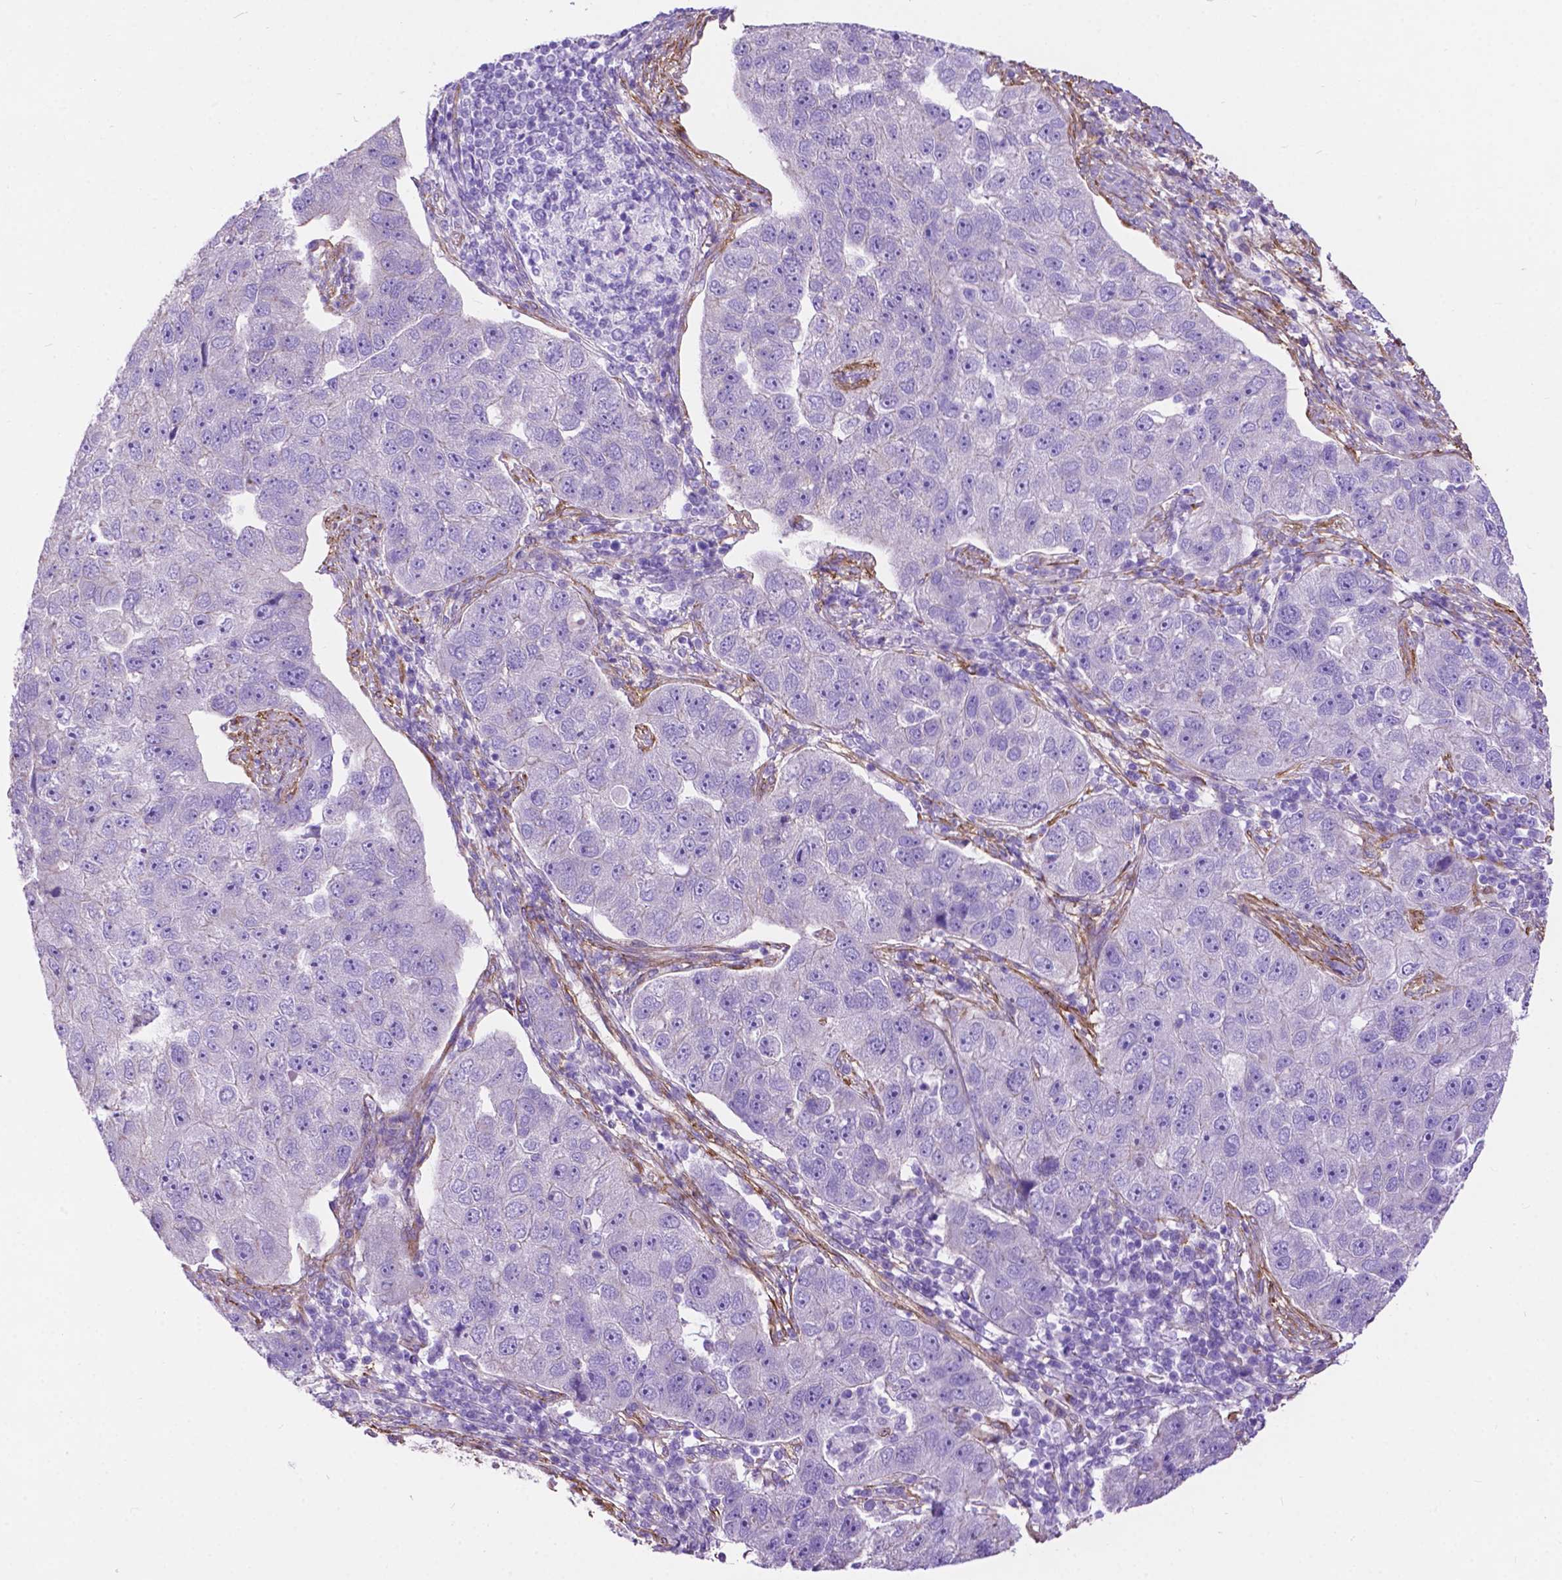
{"staining": {"intensity": "negative", "quantity": "none", "location": "none"}, "tissue": "pancreatic cancer", "cell_type": "Tumor cells", "image_type": "cancer", "snomed": [{"axis": "morphology", "description": "Adenocarcinoma, NOS"}, {"axis": "topography", "description": "Pancreas"}], "caption": "Tumor cells are negative for protein expression in human pancreatic cancer. (DAB (3,3'-diaminobenzidine) immunohistochemistry with hematoxylin counter stain).", "gene": "PCDHA12", "patient": {"sex": "female", "age": 61}}